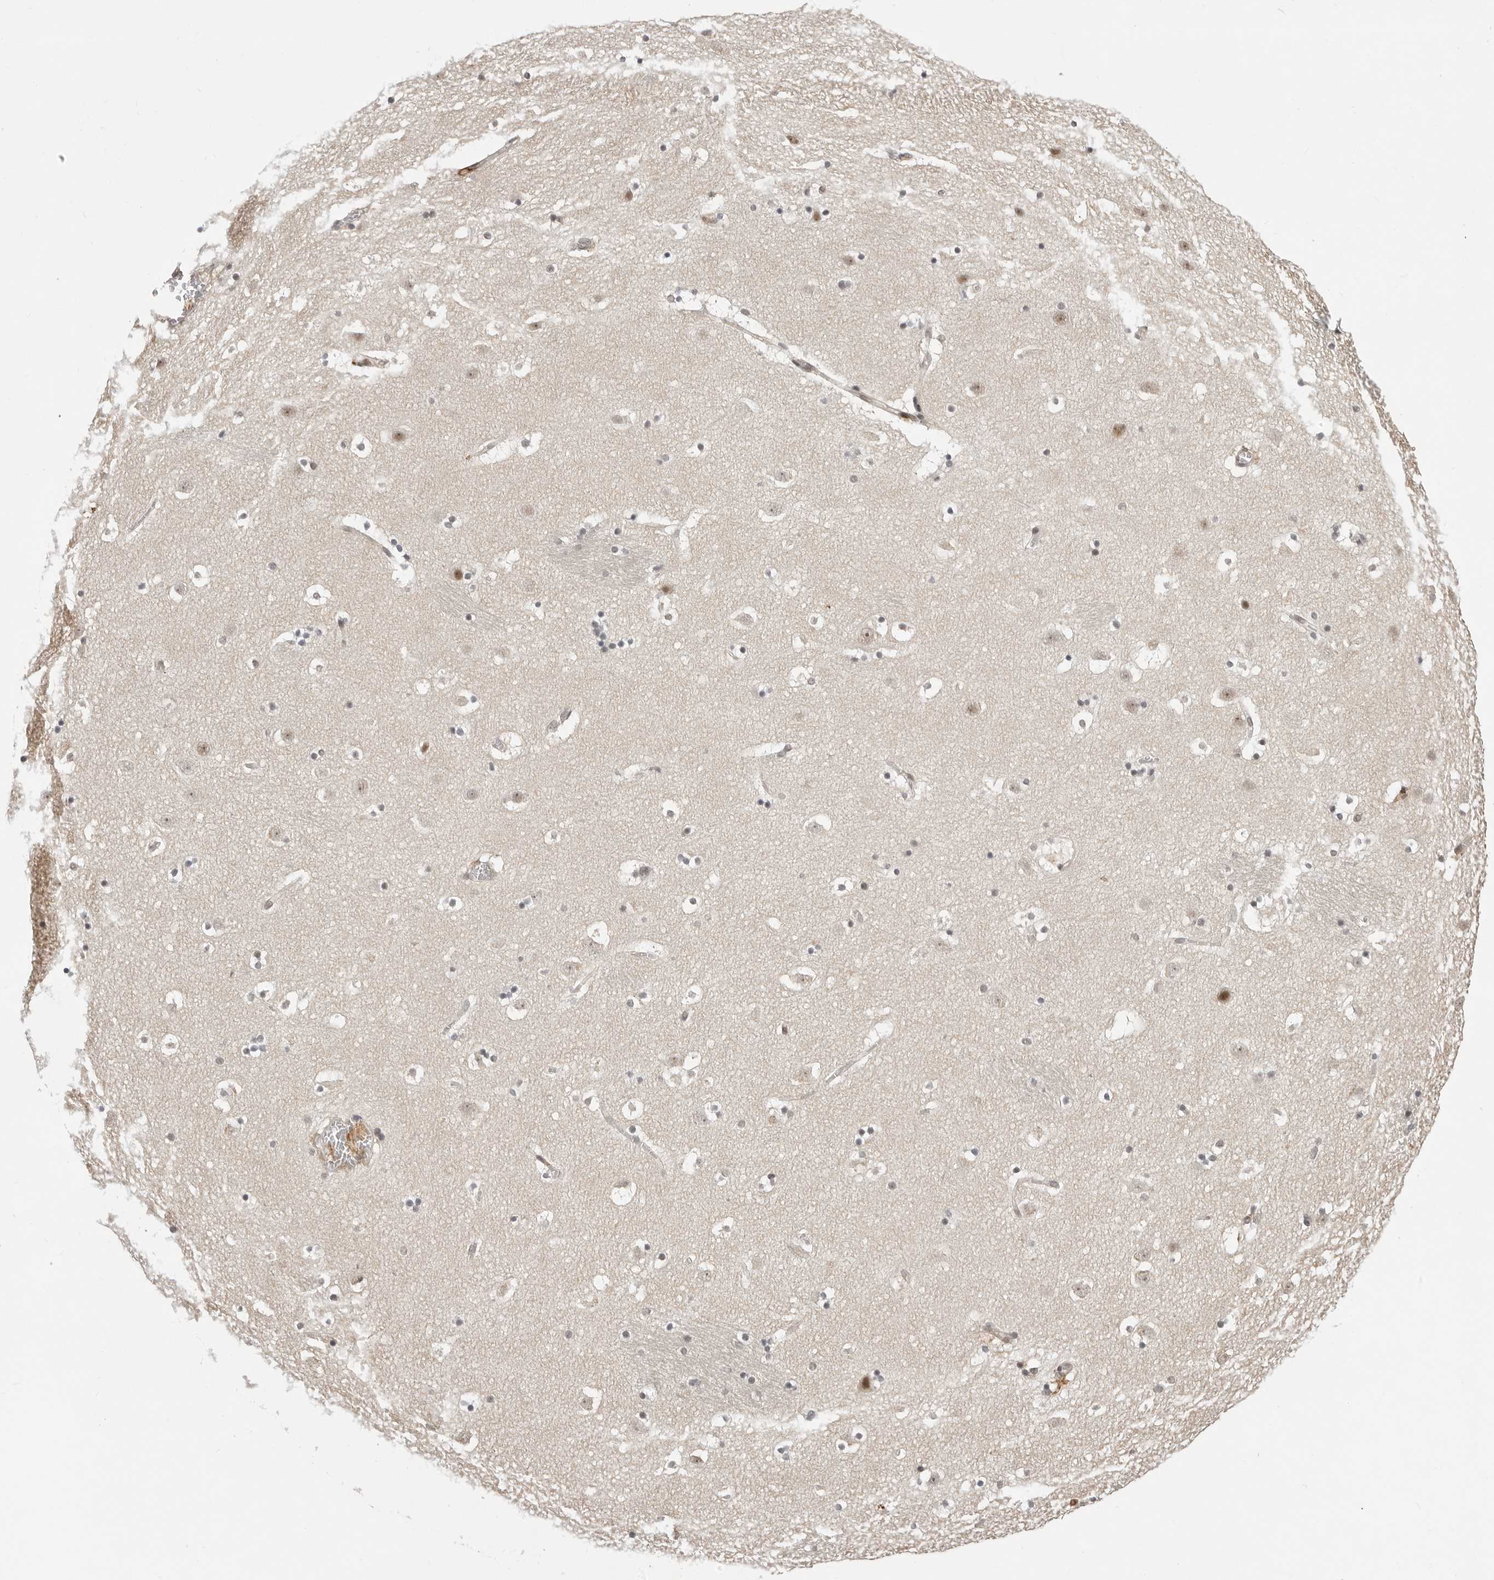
{"staining": {"intensity": "weak", "quantity": "<25%", "location": "cytoplasmic/membranous"}, "tissue": "caudate", "cell_type": "Glial cells", "image_type": "normal", "snomed": [{"axis": "morphology", "description": "Normal tissue, NOS"}, {"axis": "topography", "description": "Lateral ventricle wall"}], "caption": "The photomicrograph shows no significant positivity in glial cells of caudate. Nuclei are stained in blue.", "gene": "C8orf33", "patient": {"sex": "male", "age": 45}}